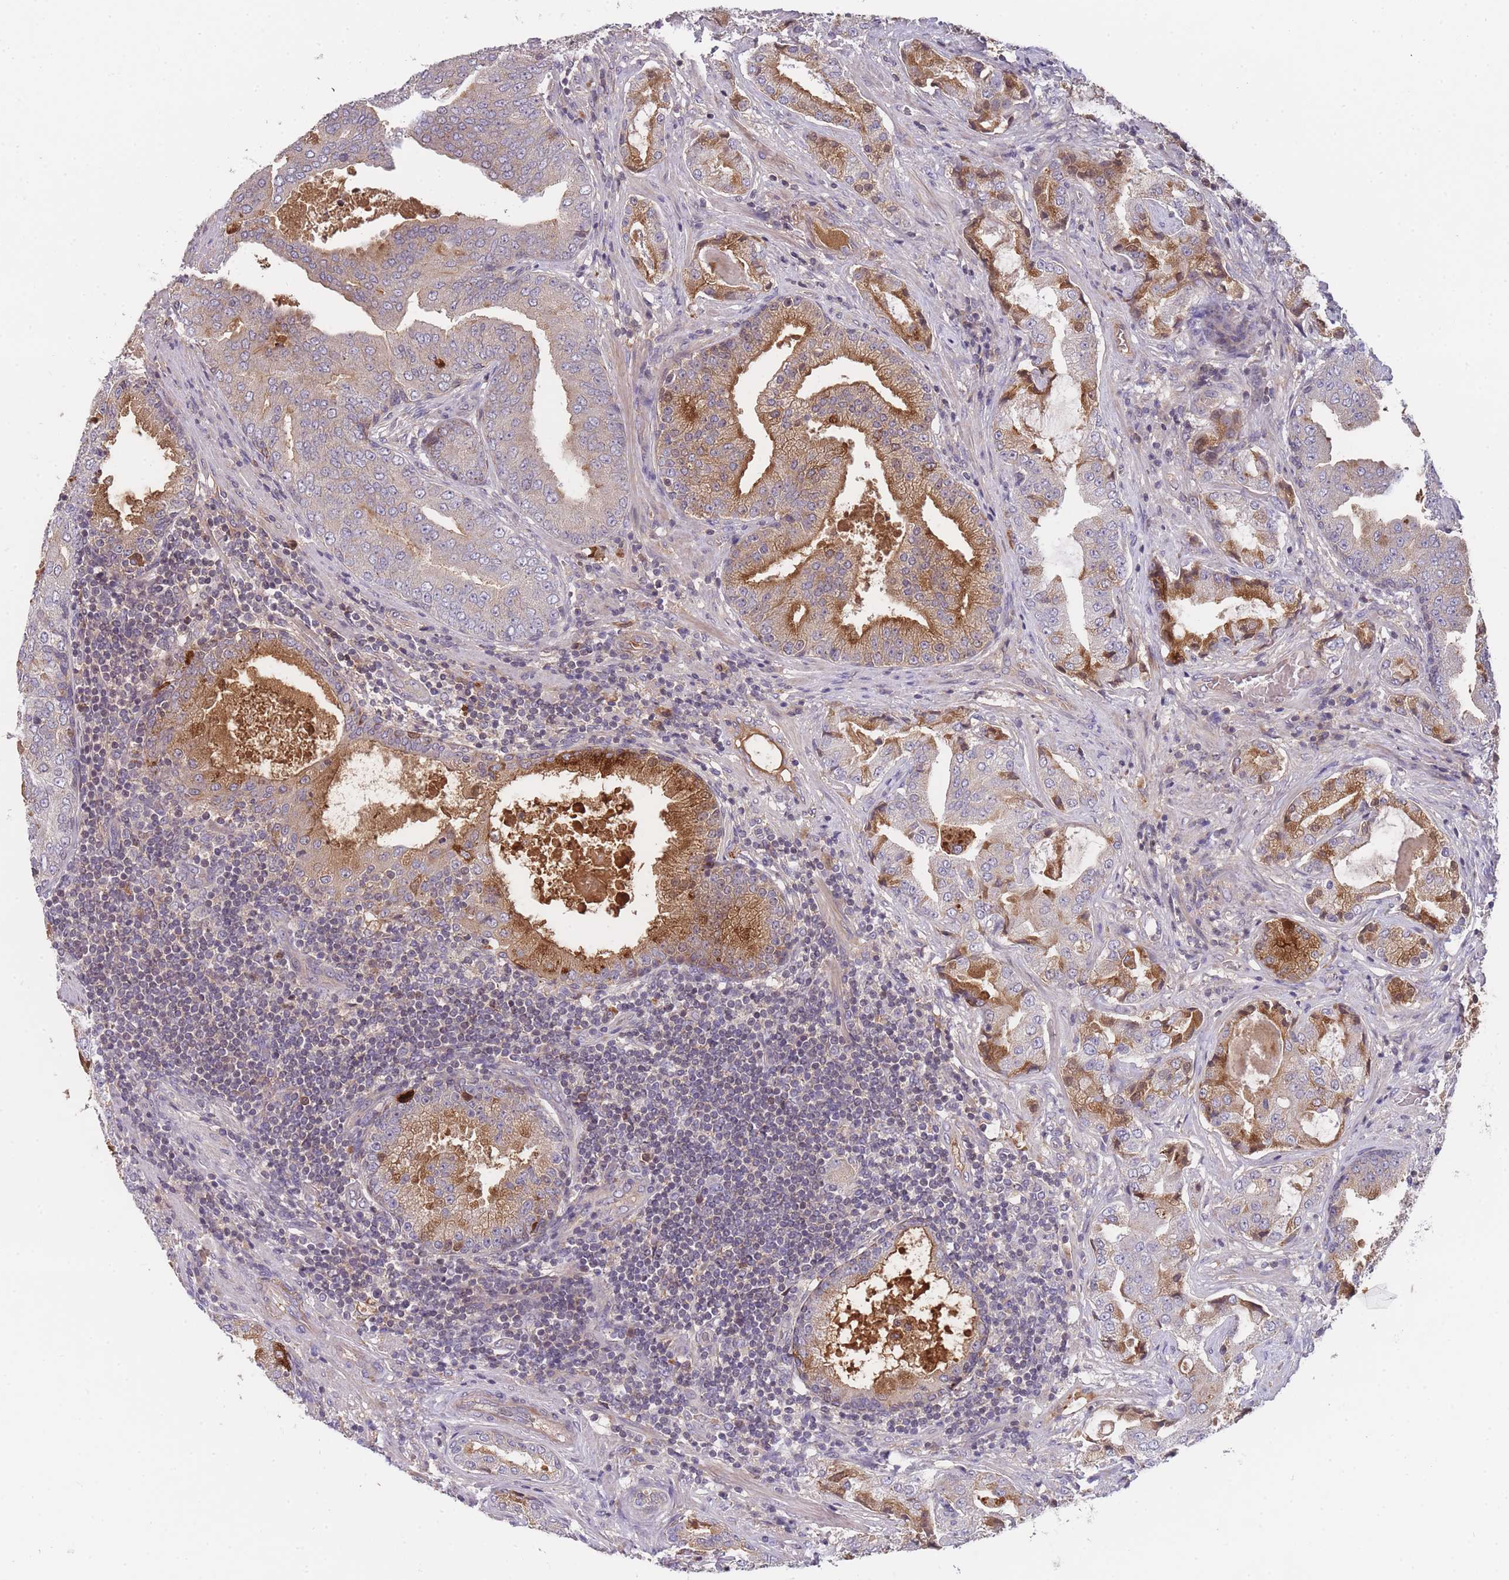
{"staining": {"intensity": "moderate", "quantity": "25%-75%", "location": "cytoplasmic/membranous"}, "tissue": "prostate cancer", "cell_type": "Tumor cells", "image_type": "cancer", "snomed": [{"axis": "morphology", "description": "Adenocarcinoma, High grade"}, {"axis": "topography", "description": "Prostate"}], "caption": "This image demonstrates immunohistochemistry (IHC) staining of prostate cancer (adenocarcinoma (high-grade)), with medium moderate cytoplasmic/membranous staining in about 25%-75% of tumor cells.", "gene": "RALGDS", "patient": {"sex": "male", "age": 68}}